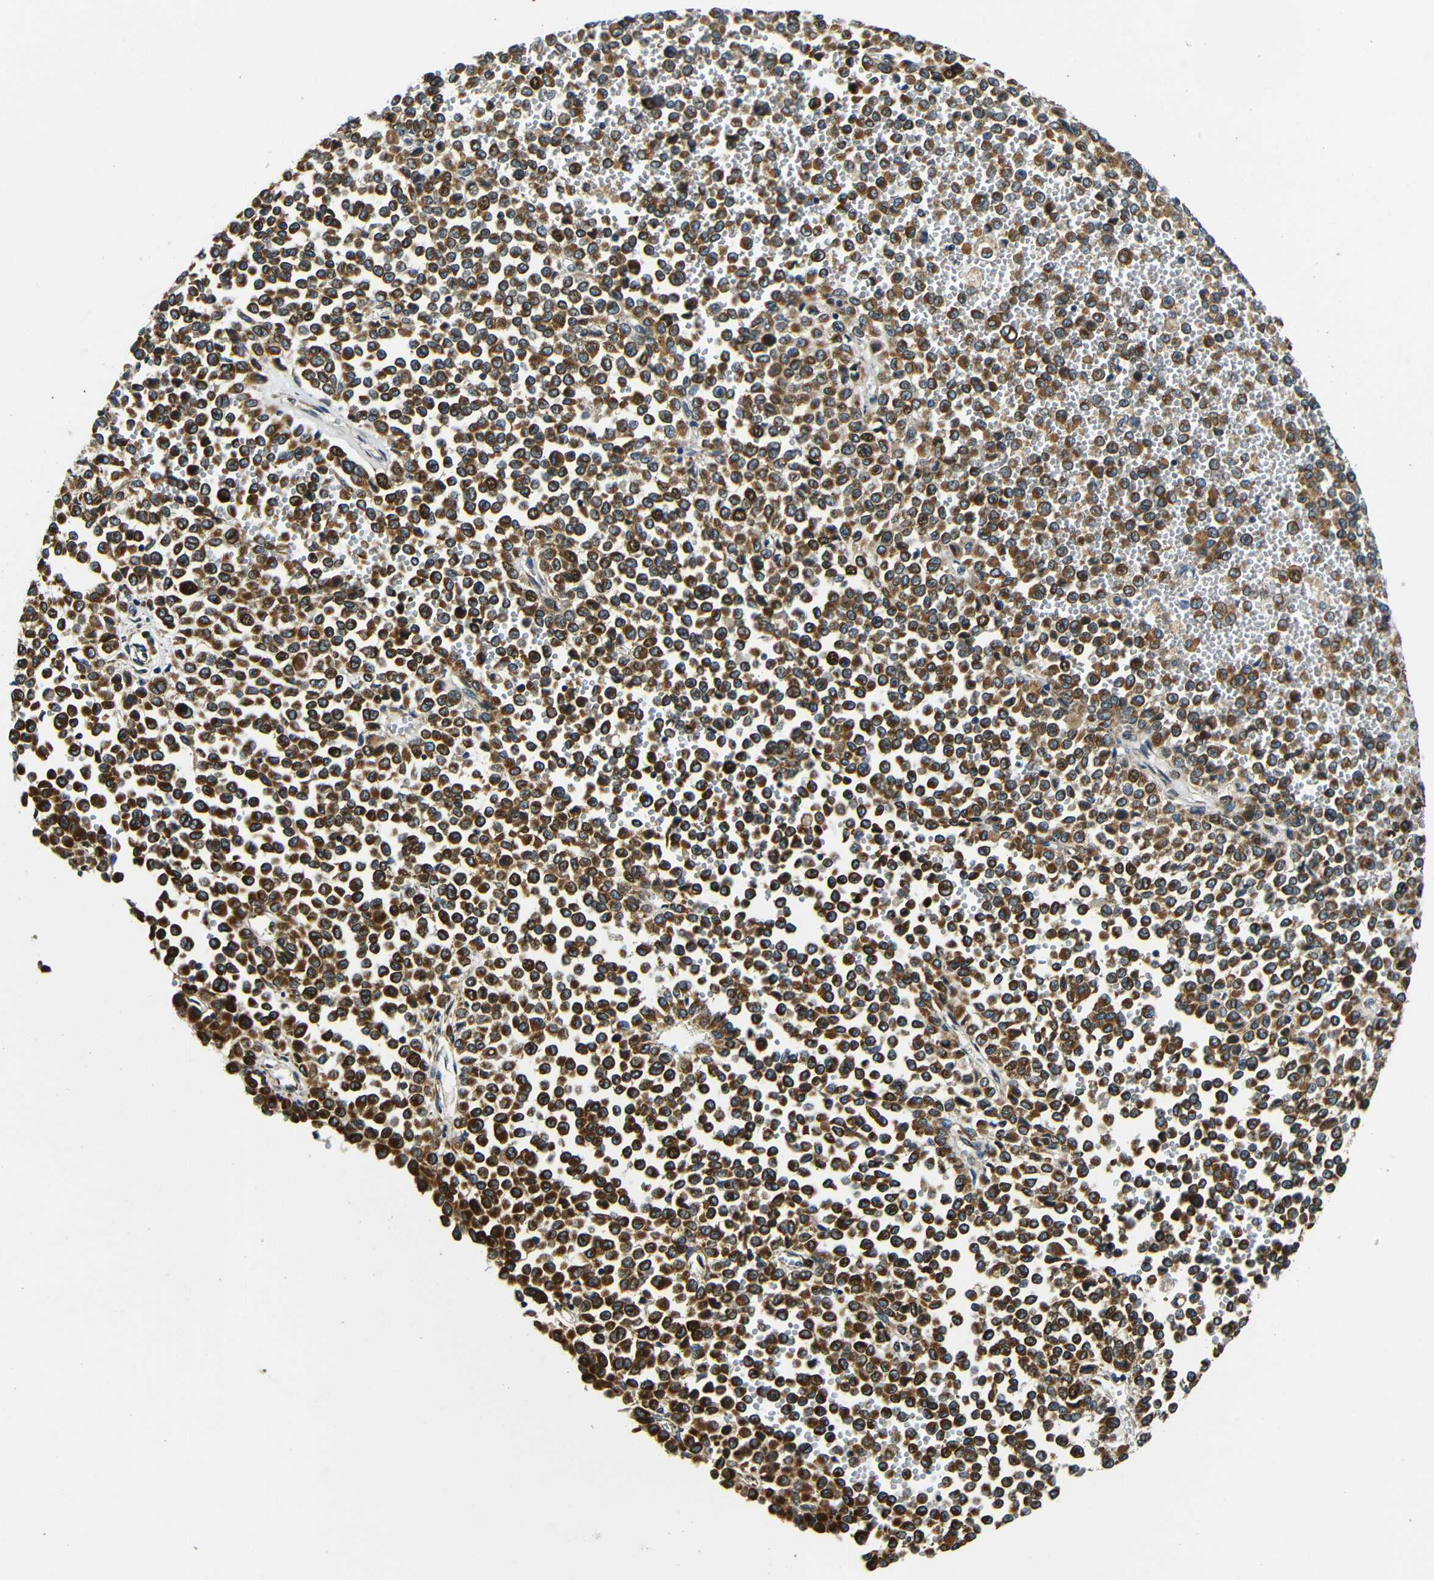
{"staining": {"intensity": "strong", "quantity": ">75%", "location": "cytoplasmic/membranous"}, "tissue": "melanoma", "cell_type": "Tumor cells", "image_type": "cancer", "snomed": [{"axis": "morphology", "description": "Malignant melanoma, Metastatic site"}, {"axis": "topography", "description": "Pancreas"}], "caption": "Immunohistochemistry micrograph of neoplastic tissue: human melanoma stained using immunohistochemistry (IHC) shows high levels of strong protein expression localized specifically in the cytoplasmic/membranous of tumor cells, appearing as a cytoplasmic/membranous brown color.", "gene": "VAPB", "patient": {"sex": "female", "age": 30}}